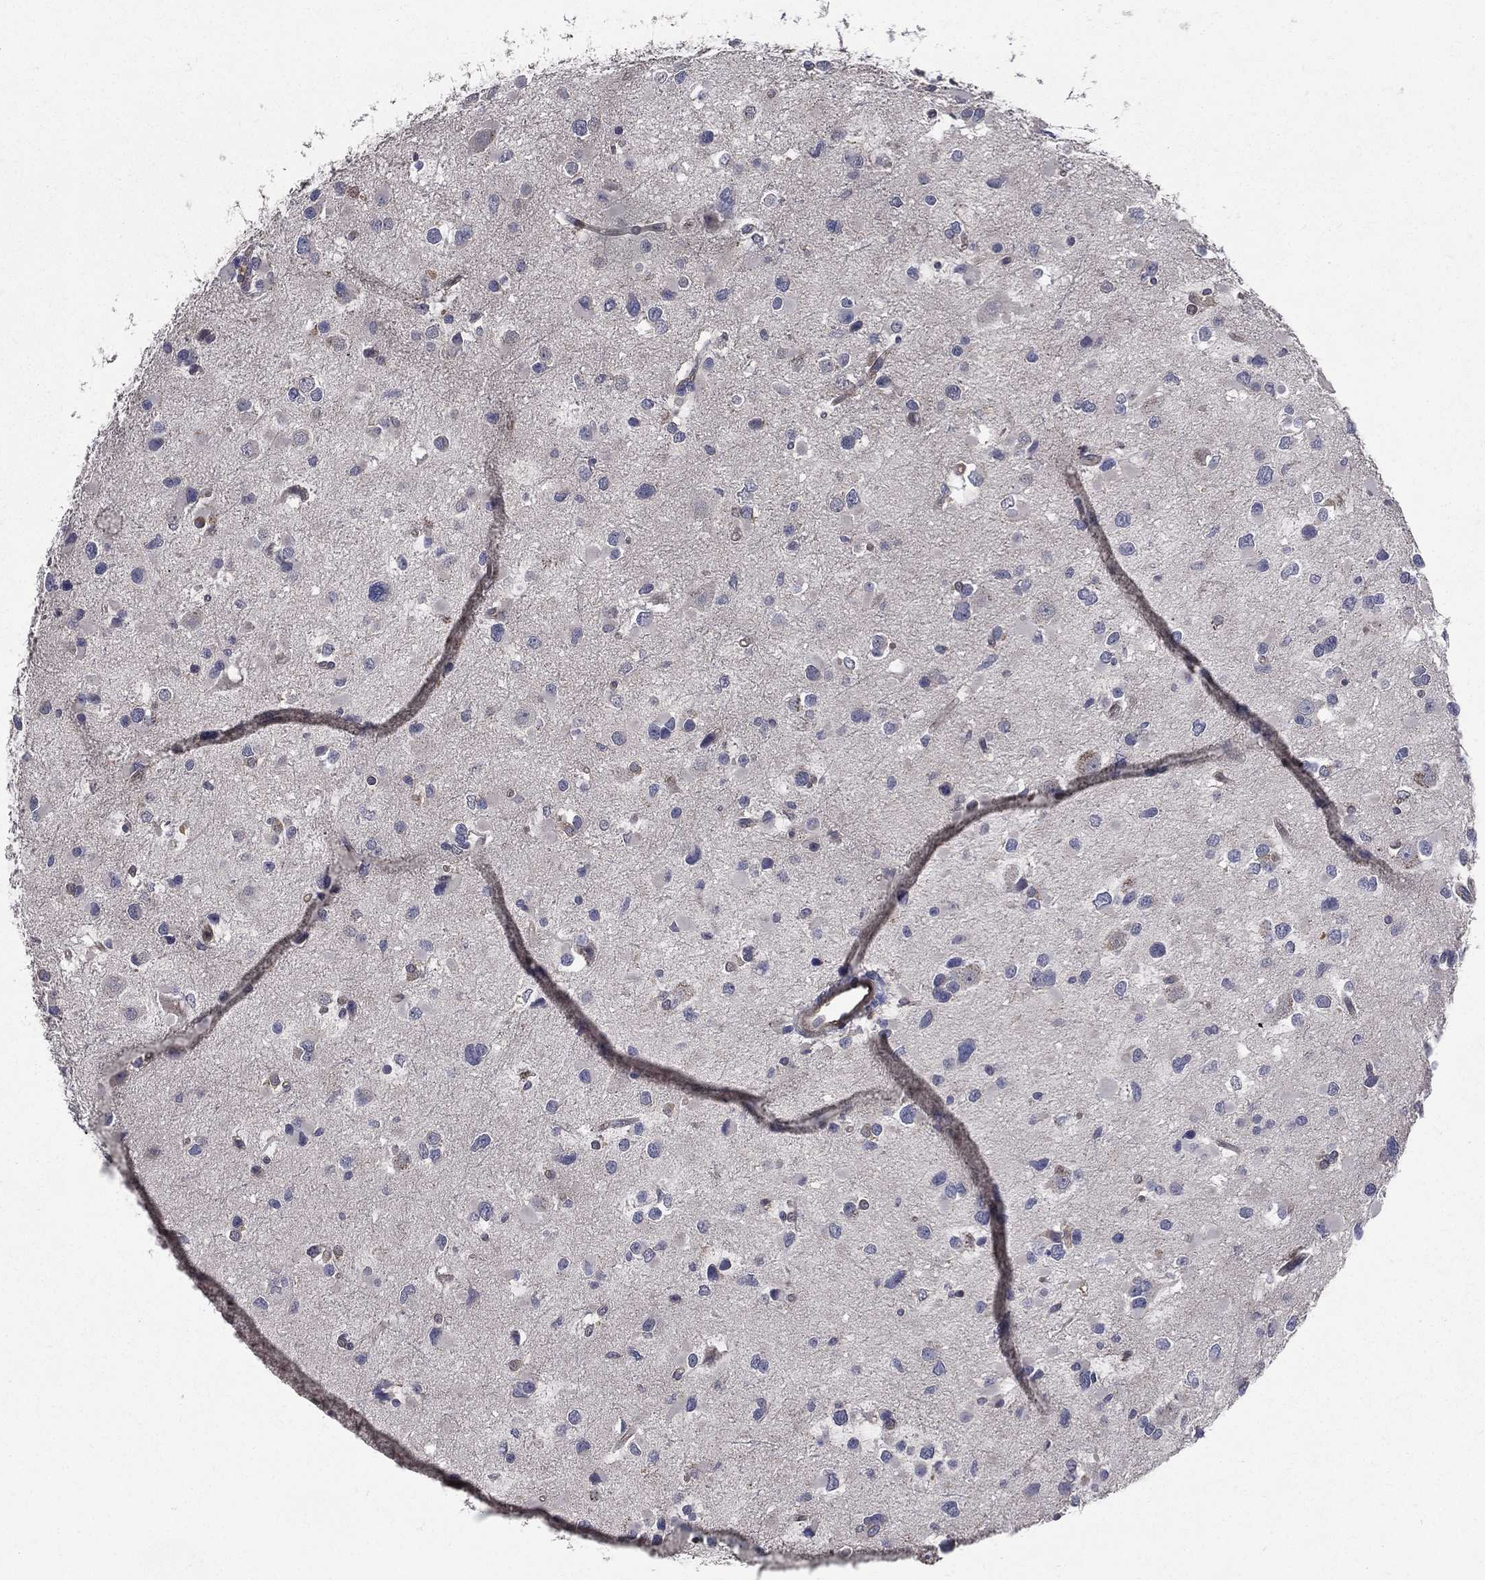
{"staining": {"intensity": "negative", "quantity": "none", "location": "none"}, "tissue": "glioma", "cell_type": "Tumor cells", "image_type": "cancer", "snomed": [{"axis": "morphology", "description": "Glioma, malignant, Low grade"}, {"axis": "topography", "description": "Brain"}], "caption": "IHC photomicrograph of malignant low-grade glioma stained for a protein (brown), which exhibits no staining in tumor cells.", "gene": "SERPINB2", "patient": {"sex": "female", "age": 32}}